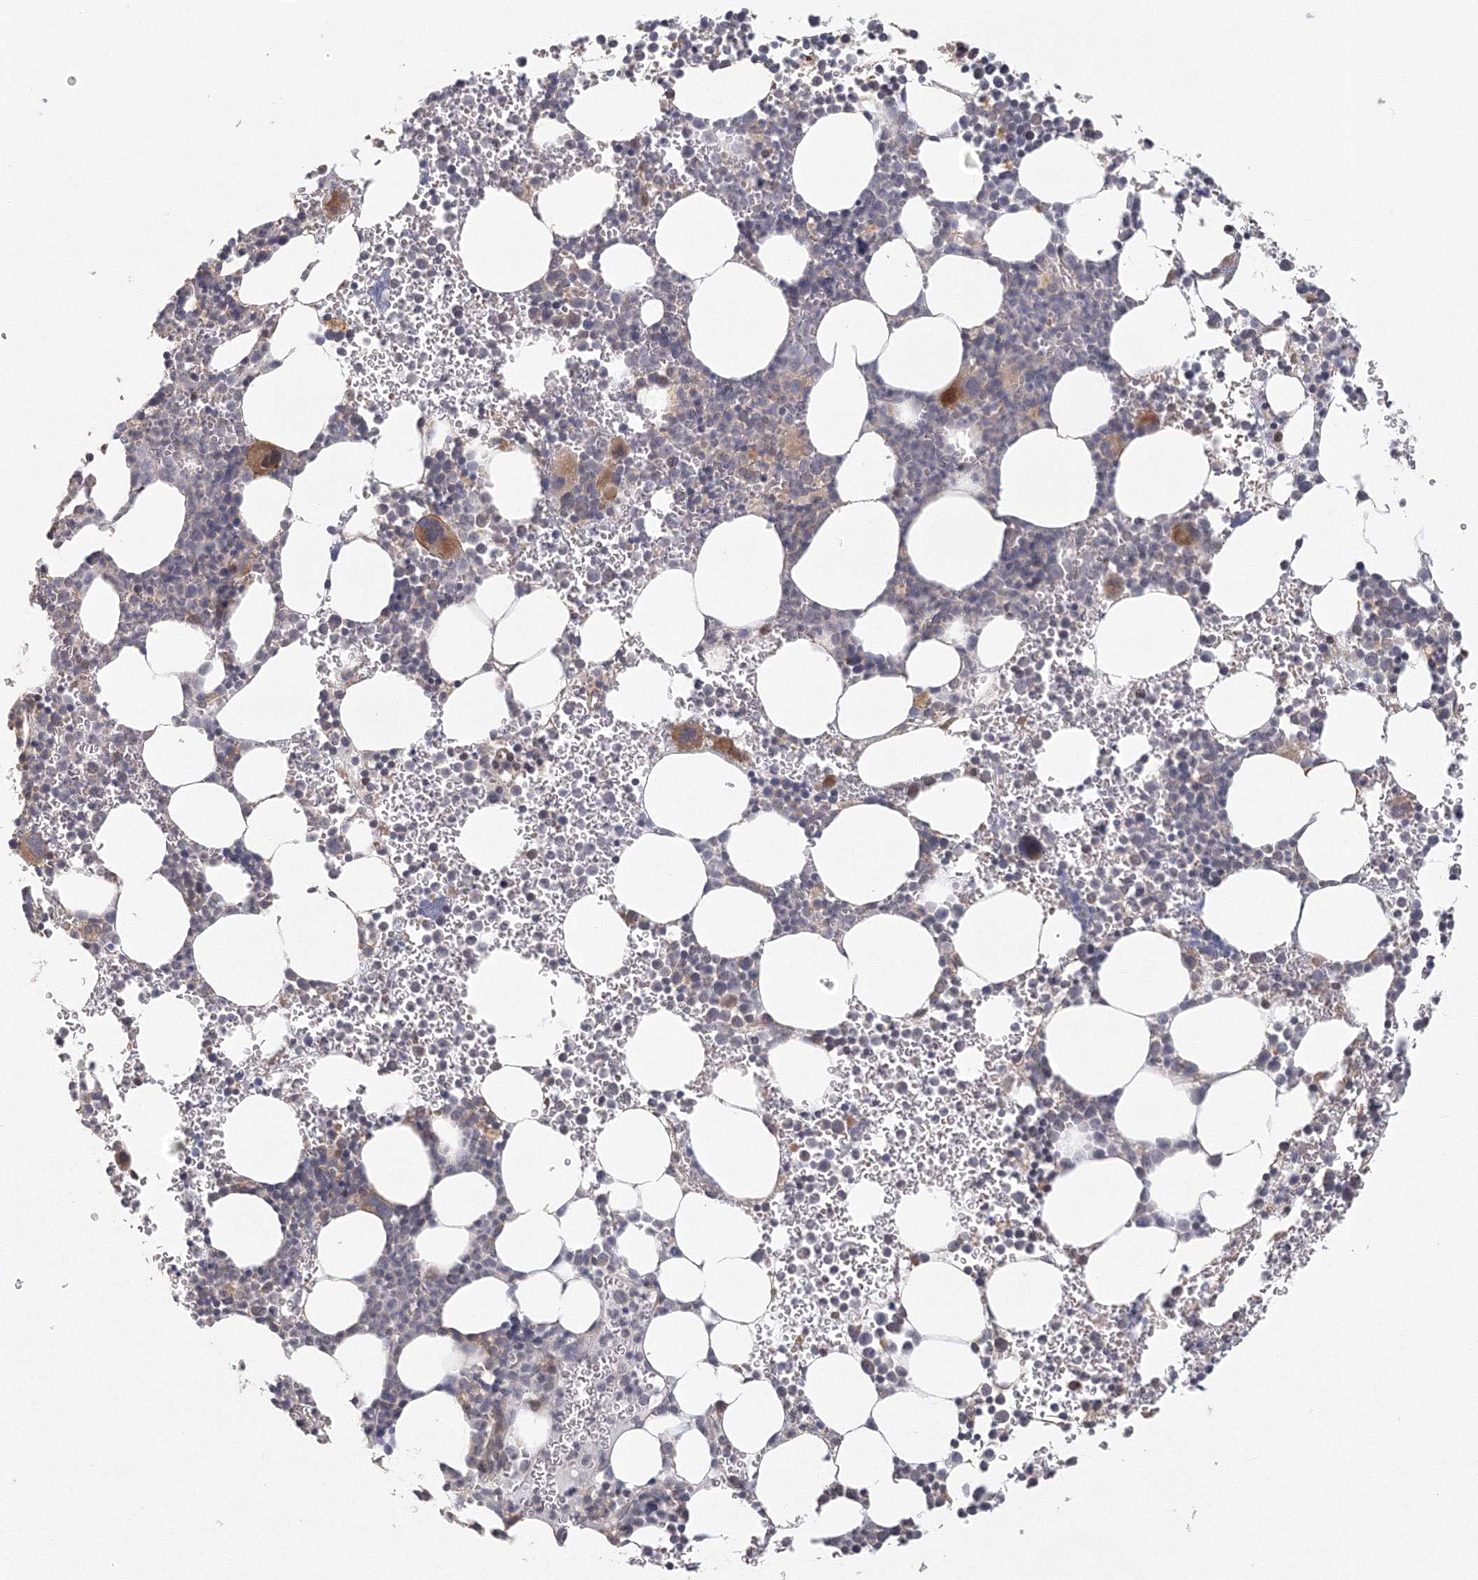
{"staining": {"intensity": "moderate", "quantity": "<25%", "location": "cytoplasmic/membranous"}, "tissue": "bone marrow", "cell_type": "Hematopoietic cells", "image_type": "normal", "snomed": [{"axis": "morphology", "description": "Normal tissue, NOS"}, {"axis": "topography", "description": "Bone marrow"}], "caption": "Hematopoietic cells display low levels of moderate cytoplasmic/membranous positivity in about <25% of cells in normal human bone marrow. (brown staining indicates protein expression, while blue staining denotes nuclei).", "gene": "TACC2", "patient": {"sex": "female", "age": 78}}